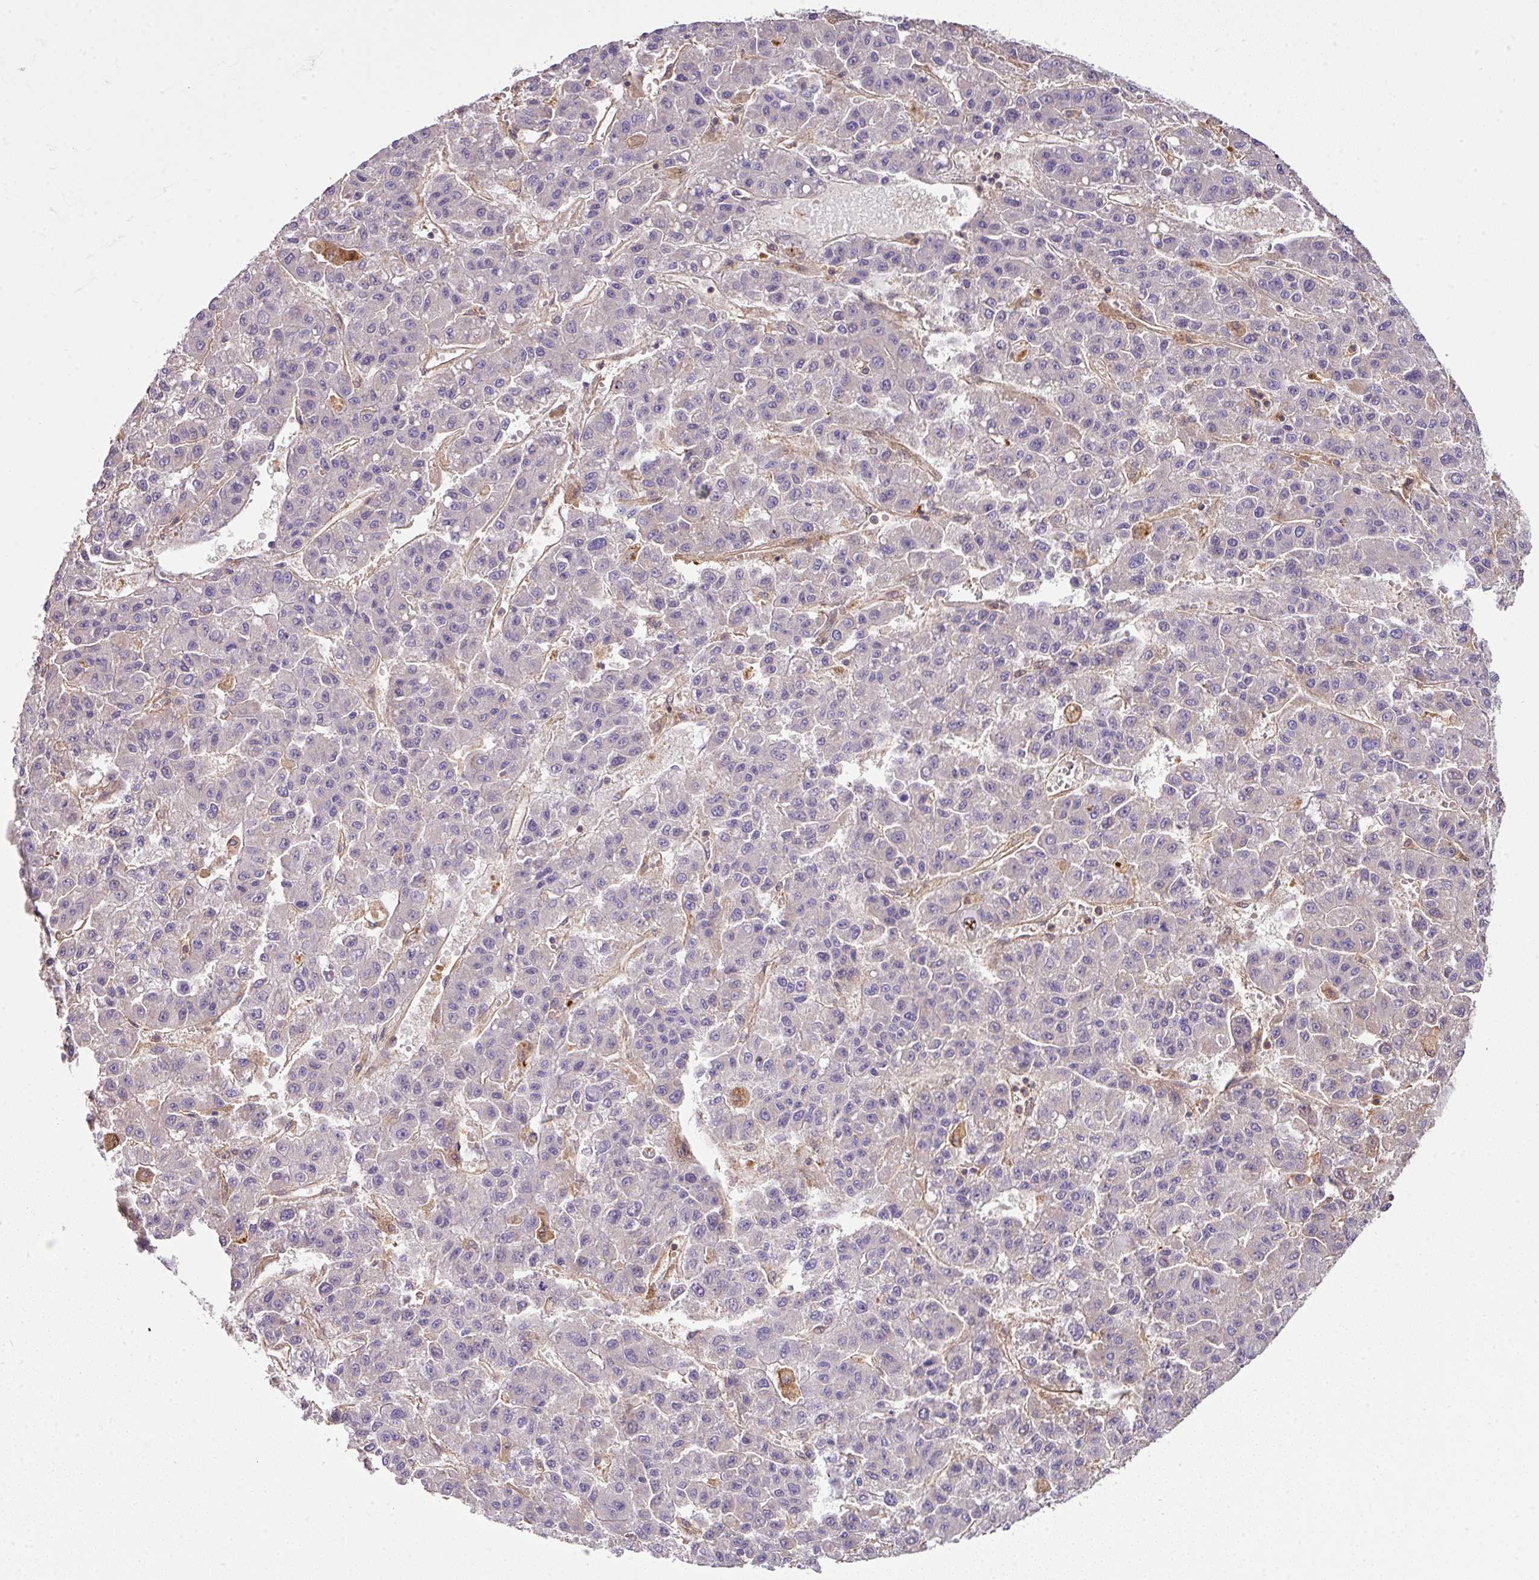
{"staining": {"intensity": "negative", "quantity": "none", "location": "none"}, "tissue": "liver cancer", "cell_type": "Tumor cells", "image_type": "cancer", "snomed": [{"axis": "morphology", "description": "Carcinoma, Hepatocellular, NOS"}, {"axis": "topography", "description": "Liver"}], "caption": "This is a photomicrograph of immunohistochemistry (IHC) staining of hepatocellular carcinoma (liver), which shows no positivity in tumor cells. Brightfield microscopy of immunohistochemistry stained with DAB (3,3'-diaminobenzidine) (brown) and hematoxylin (blue), captured at high magnification.", "gene": "TMEM107", "patient": {"sex": "male", "age": 70}}